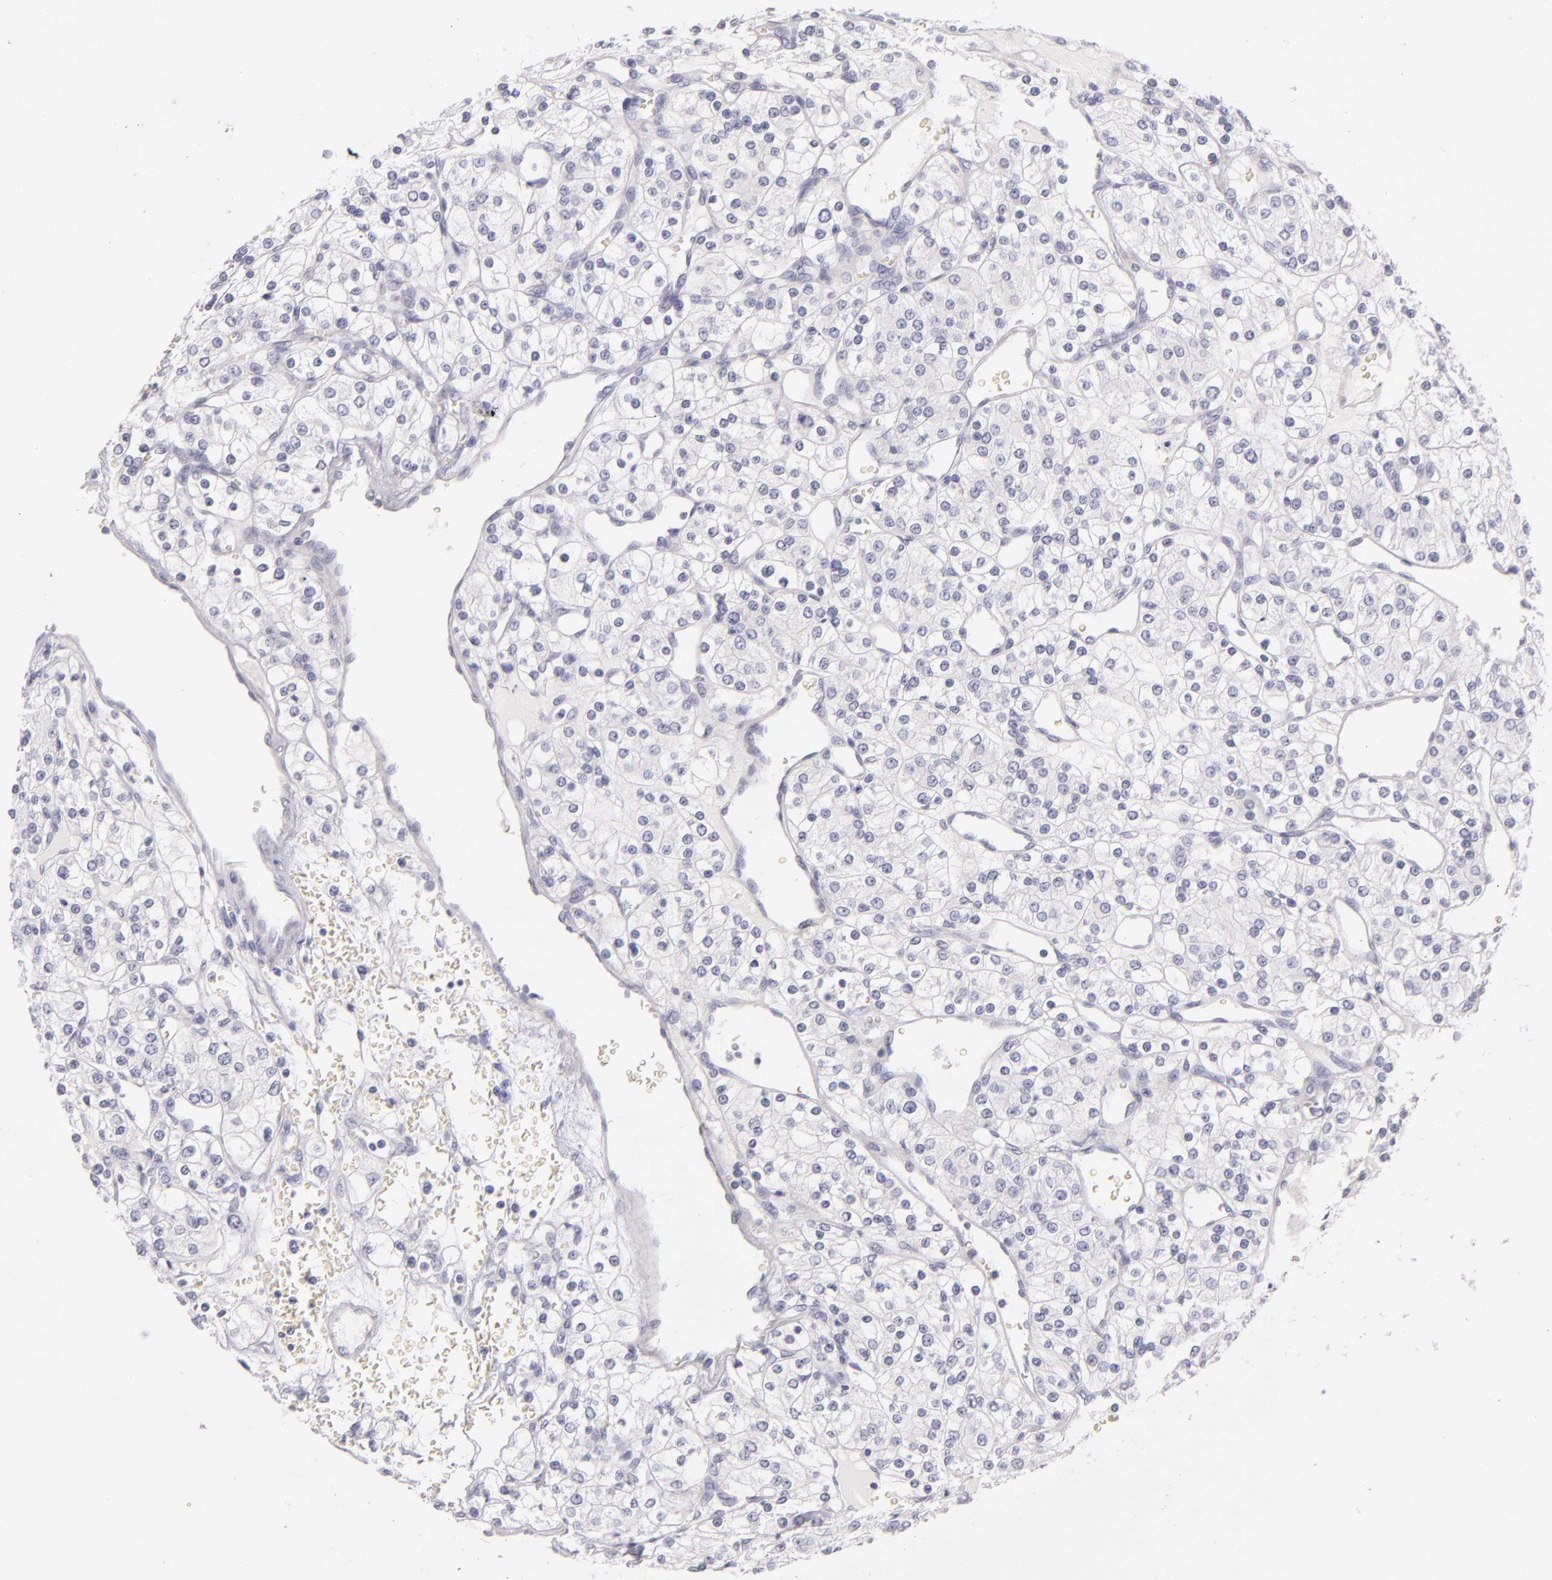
{"staining": {"intensity": "negative", "quantity": "none", "location": "none"}, "tissue": "renal cancer", "cell_type": "Tumor cells", "image_type": "cancer", "snomed": [{"axis": "morphology", "description": "Adenocarcinoma, NOS"}, {"axis": "topography", "description": "Kidney"}], "caption": "Immunohistochemistry micrograph of neoplastic tissue: renal cancer stained with DAB demonstrates no significant protein staining in tumor cells.", "gene": "FABP1", "patient": {"sex": "female", "age": 62}}